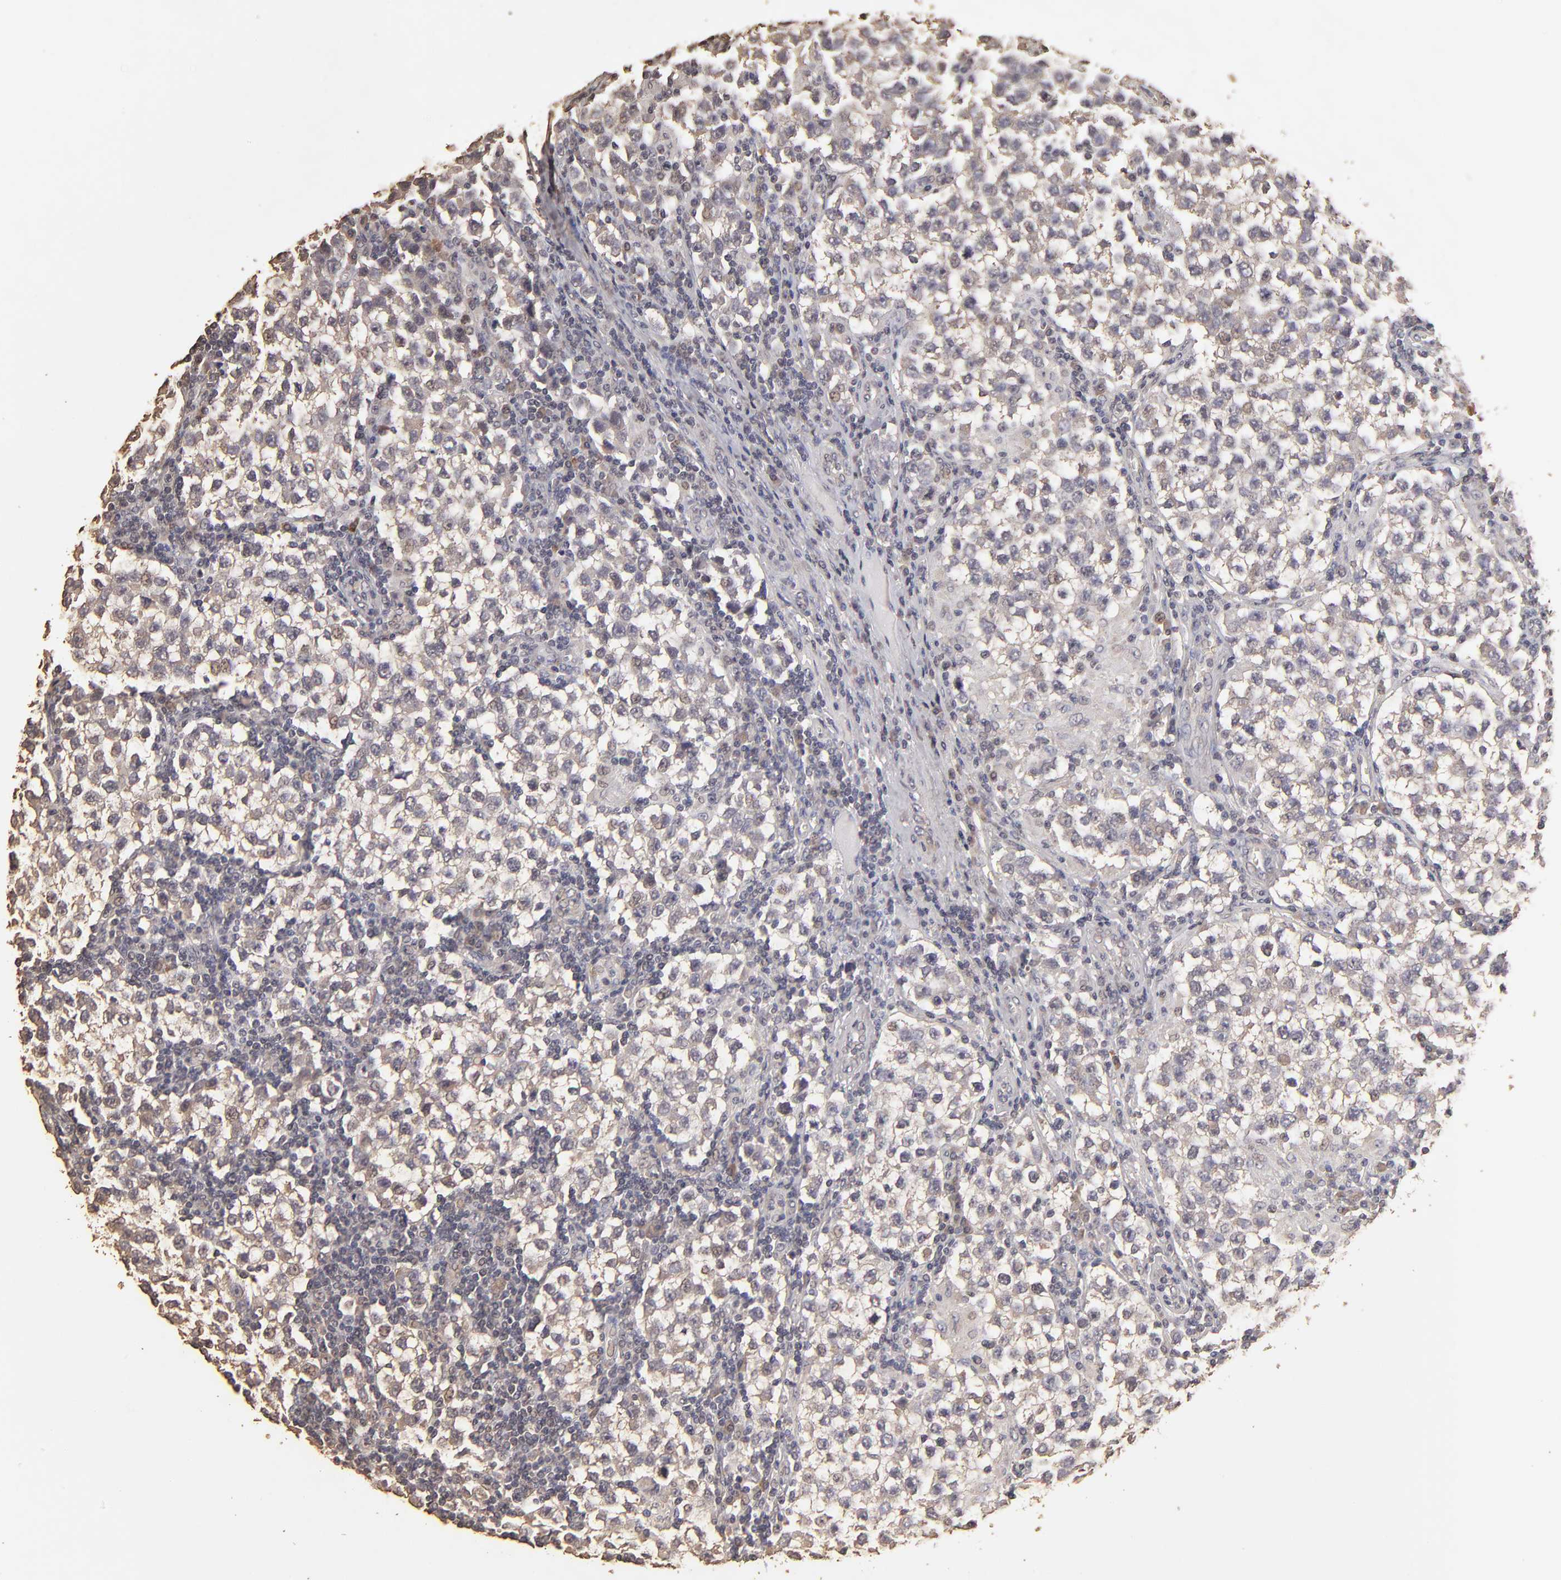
{"staining": {"intensity": "weak", "quantity": "<25%", "location": "cytoplasmic/membranous"}, "tissue": "testis cancer", "cell_type": "Tumor cells", "image_type": "cancer", "snomed": [{"axis": "morphology", "description": "Seminoma, NOS"}, {"axis": "topography", "description": "Testis"}], "caption": "IHC of human seminoma (testis) exhibits no staining in tumor cells.", "gene": "OPHN1", "patient": {"sex": "male", "age": 36}}